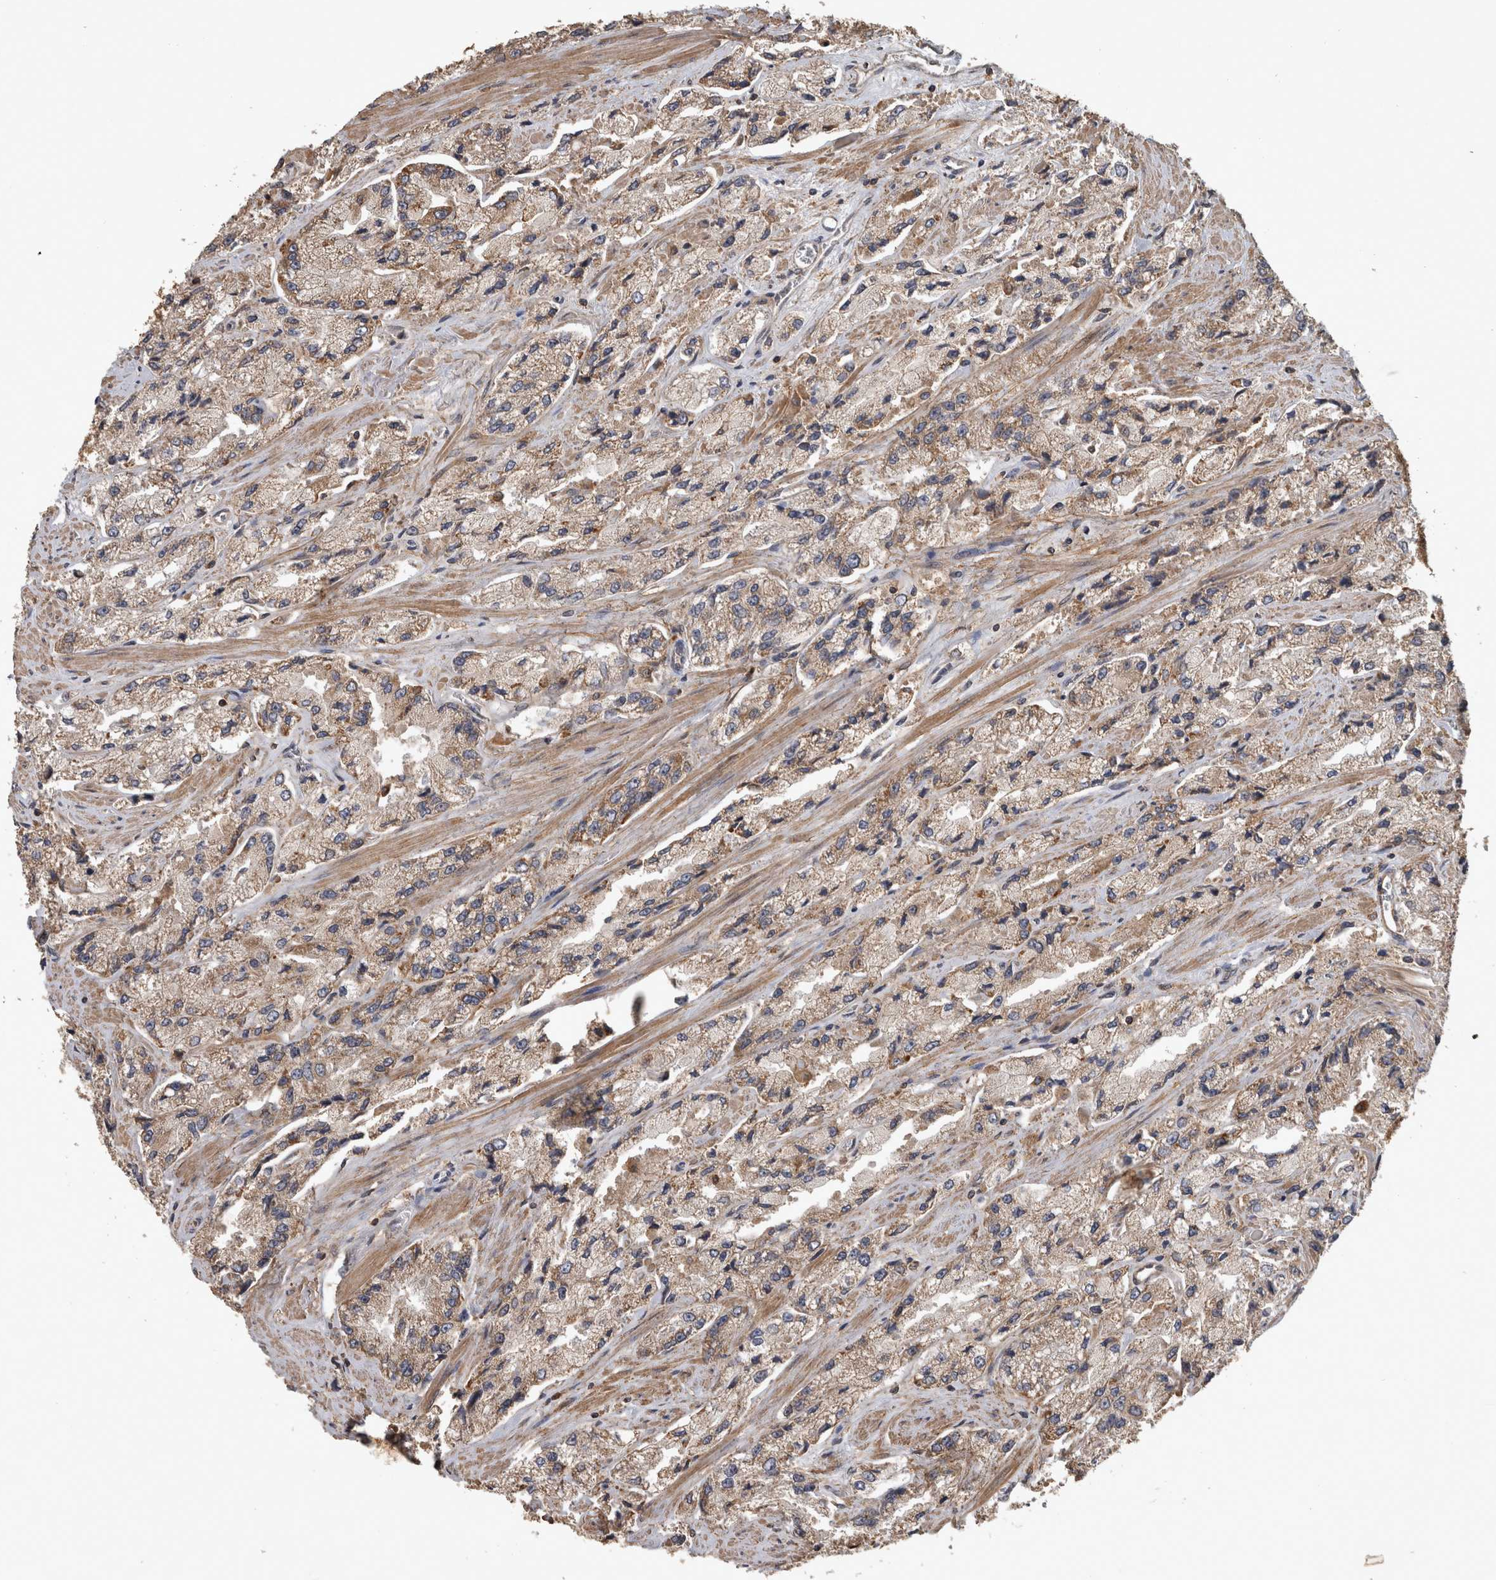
{"staining": {"intensity": "weak", "quantity": ">75%", "location": "cytoplasmic/membranous"}, "tissue": "prostate cancer", "cell_type": "Tumor cells", "image_type": "cancer", "snomed": [{"axis": "morphology", "description": "Adenocarcinoma, High grade"}, {"axis": "topography", "description": "Prostate"}], "caption": "Protein analysis of adenocarcinoma (high-grade) (prostate) tissue reveals weak cytoplasmic/membranous positivity in approximately >75% of tumor cells.", "gene": "TRMT61B", "patient": {"sex": "male", "age": 58}}